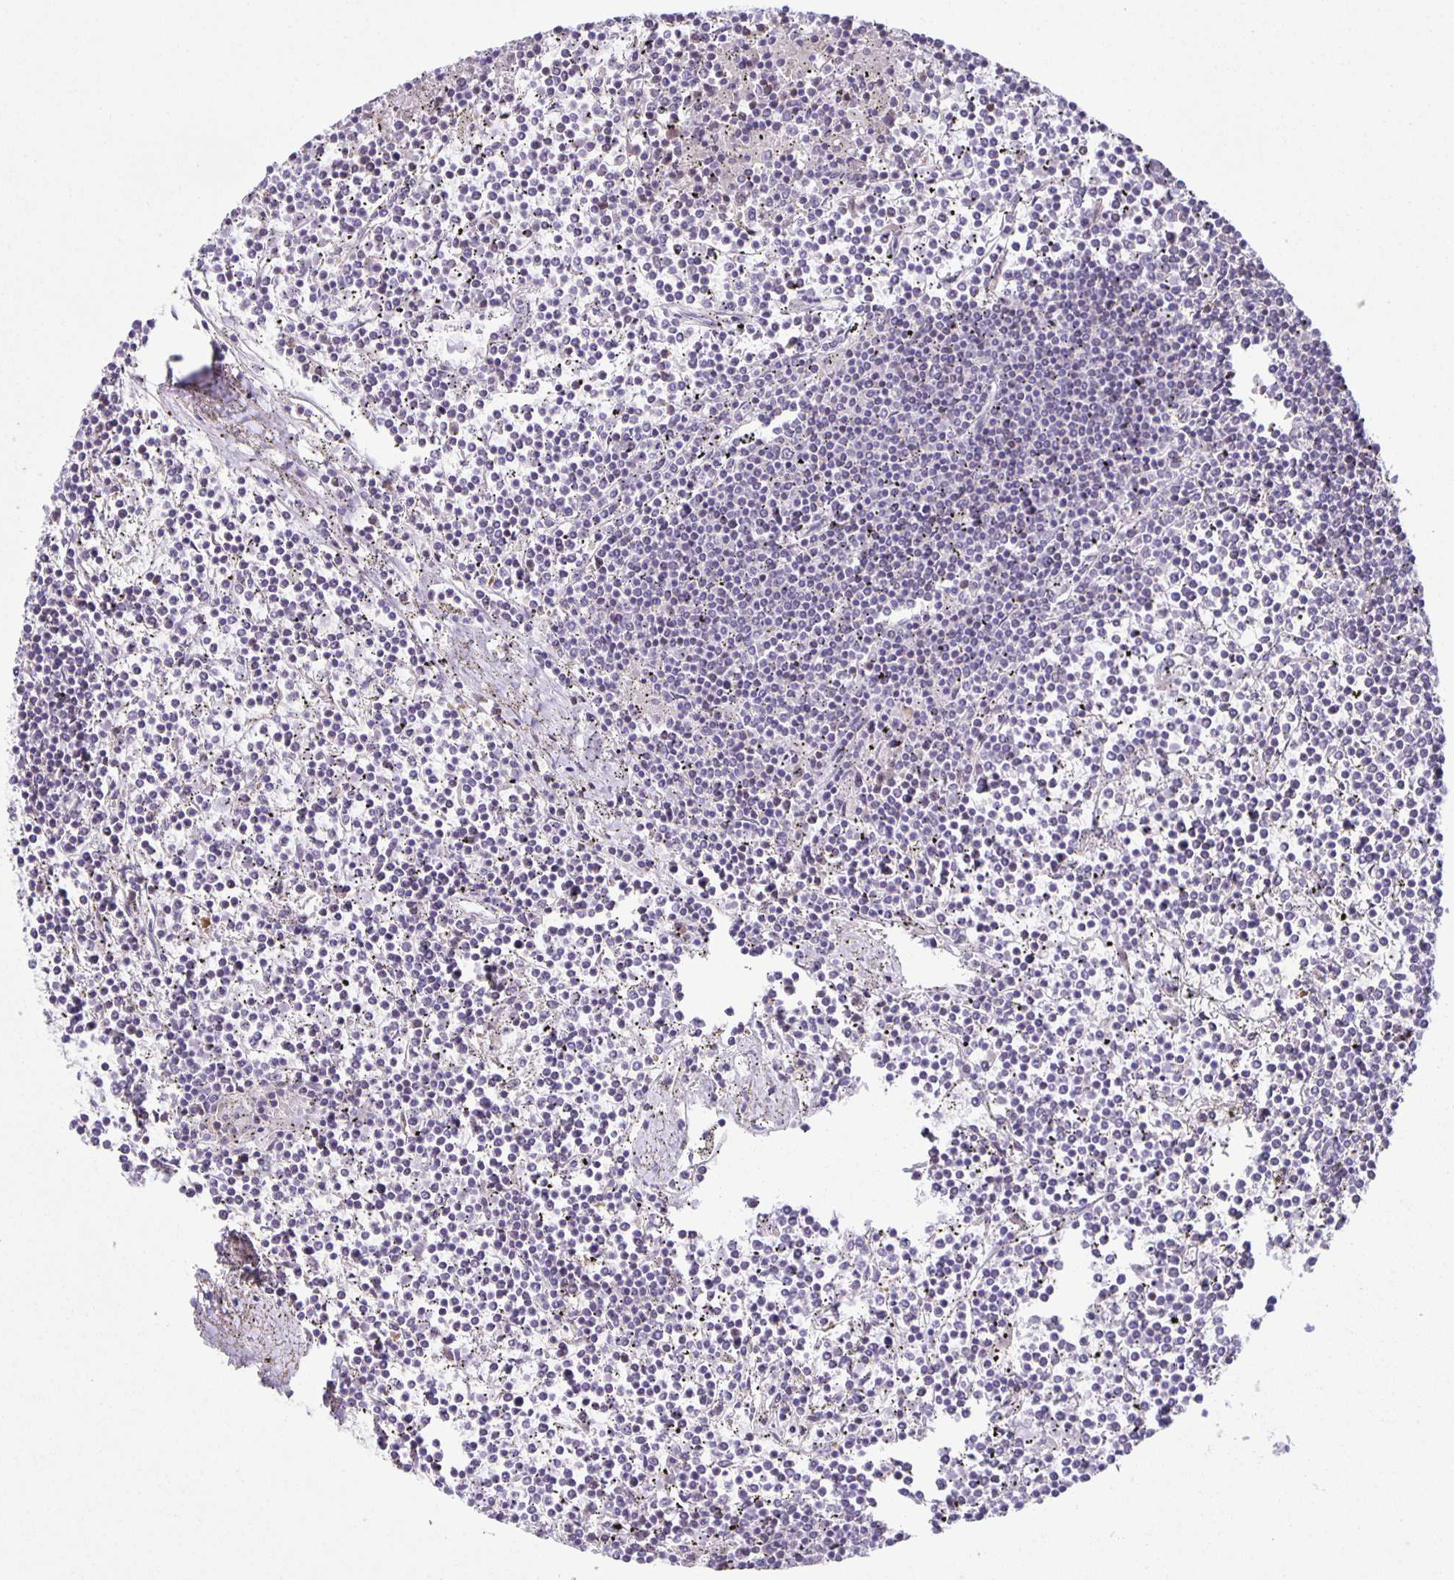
{"staining": {"intensity": "negative", "quantity": "none", "location": "none"}, "tissue": "lymphoma", "cell_type": "Tumor cells", "image_type": "cancer", "snomed": [{"axis": "morphology", "description": "Malignant lymphoma, non-Hodgkin's type, Low grade"}, {"axis": "topography", "description": "Spleen"}], "caption": "Immunohistochemistry (IHC) histopathology image of lymphoma stained for a protein (brown), which shows no positivity in tumor cells.", "gene": "MAPK12", "patient": {"sex": "female", "age": 19}}